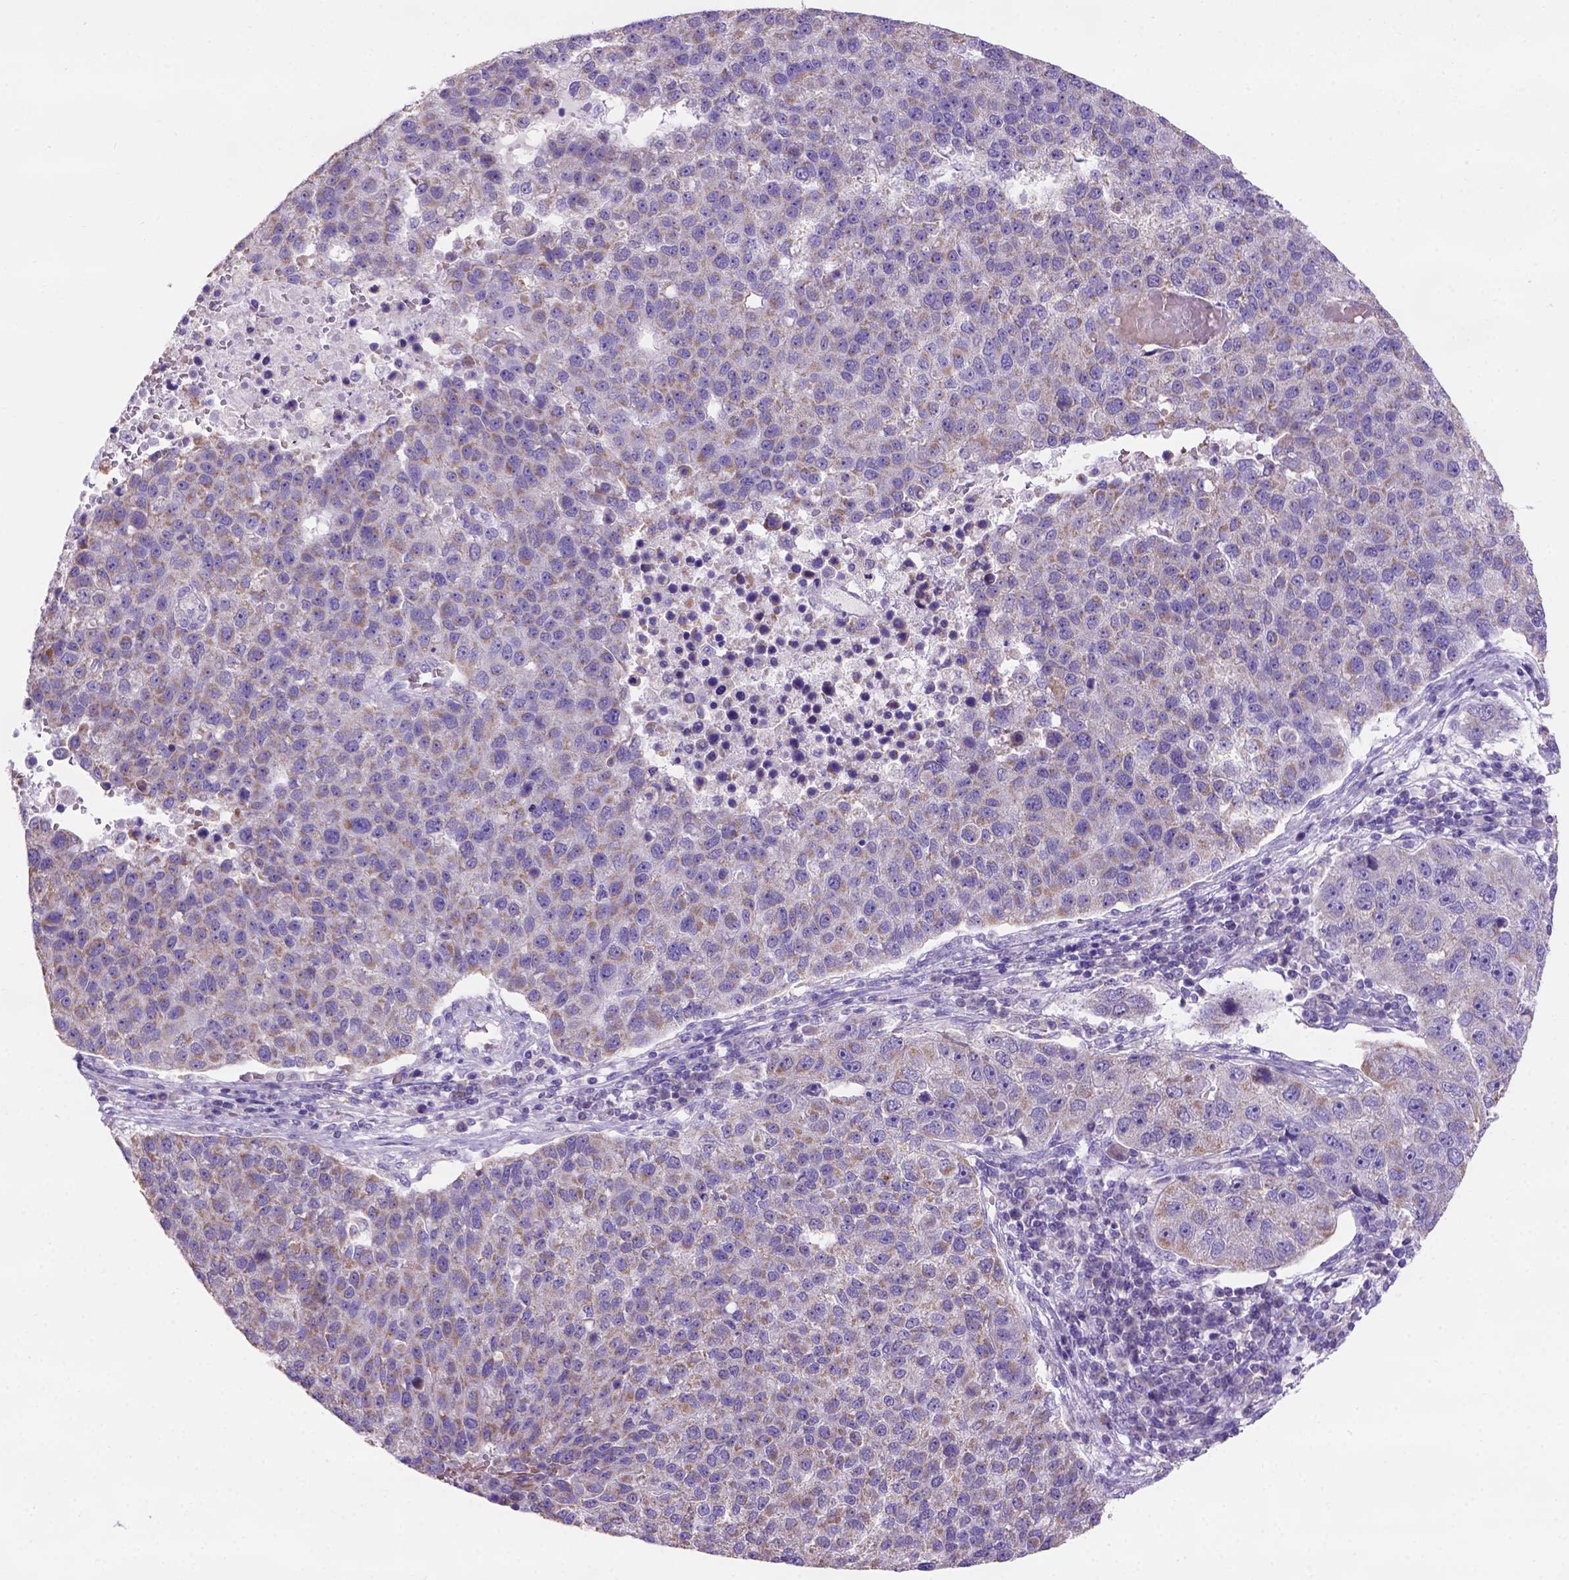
{"staining": {"intensity": "moderate", "quantity": ">75%", "location": "cytoplasmic/membranous"}, "tissue": "pancreatic cancer", "cell_type": "Tumor cells", "image_type": "cancer", "snomed": [{"axis": "morphology", "description": "Adenocarcinoma, NOS"}, {"axis": "topography", "description": "Pancreas"}], "caption": "Immunohistochemistry of human adenocarcinoma (pancreatic) shows medium levels of moderate cytoplasmic/membranous positivity in approximately >75% of tumor cells.", "gene": "L2HGDH", "patient": {"sex": "female", "age": 61}}